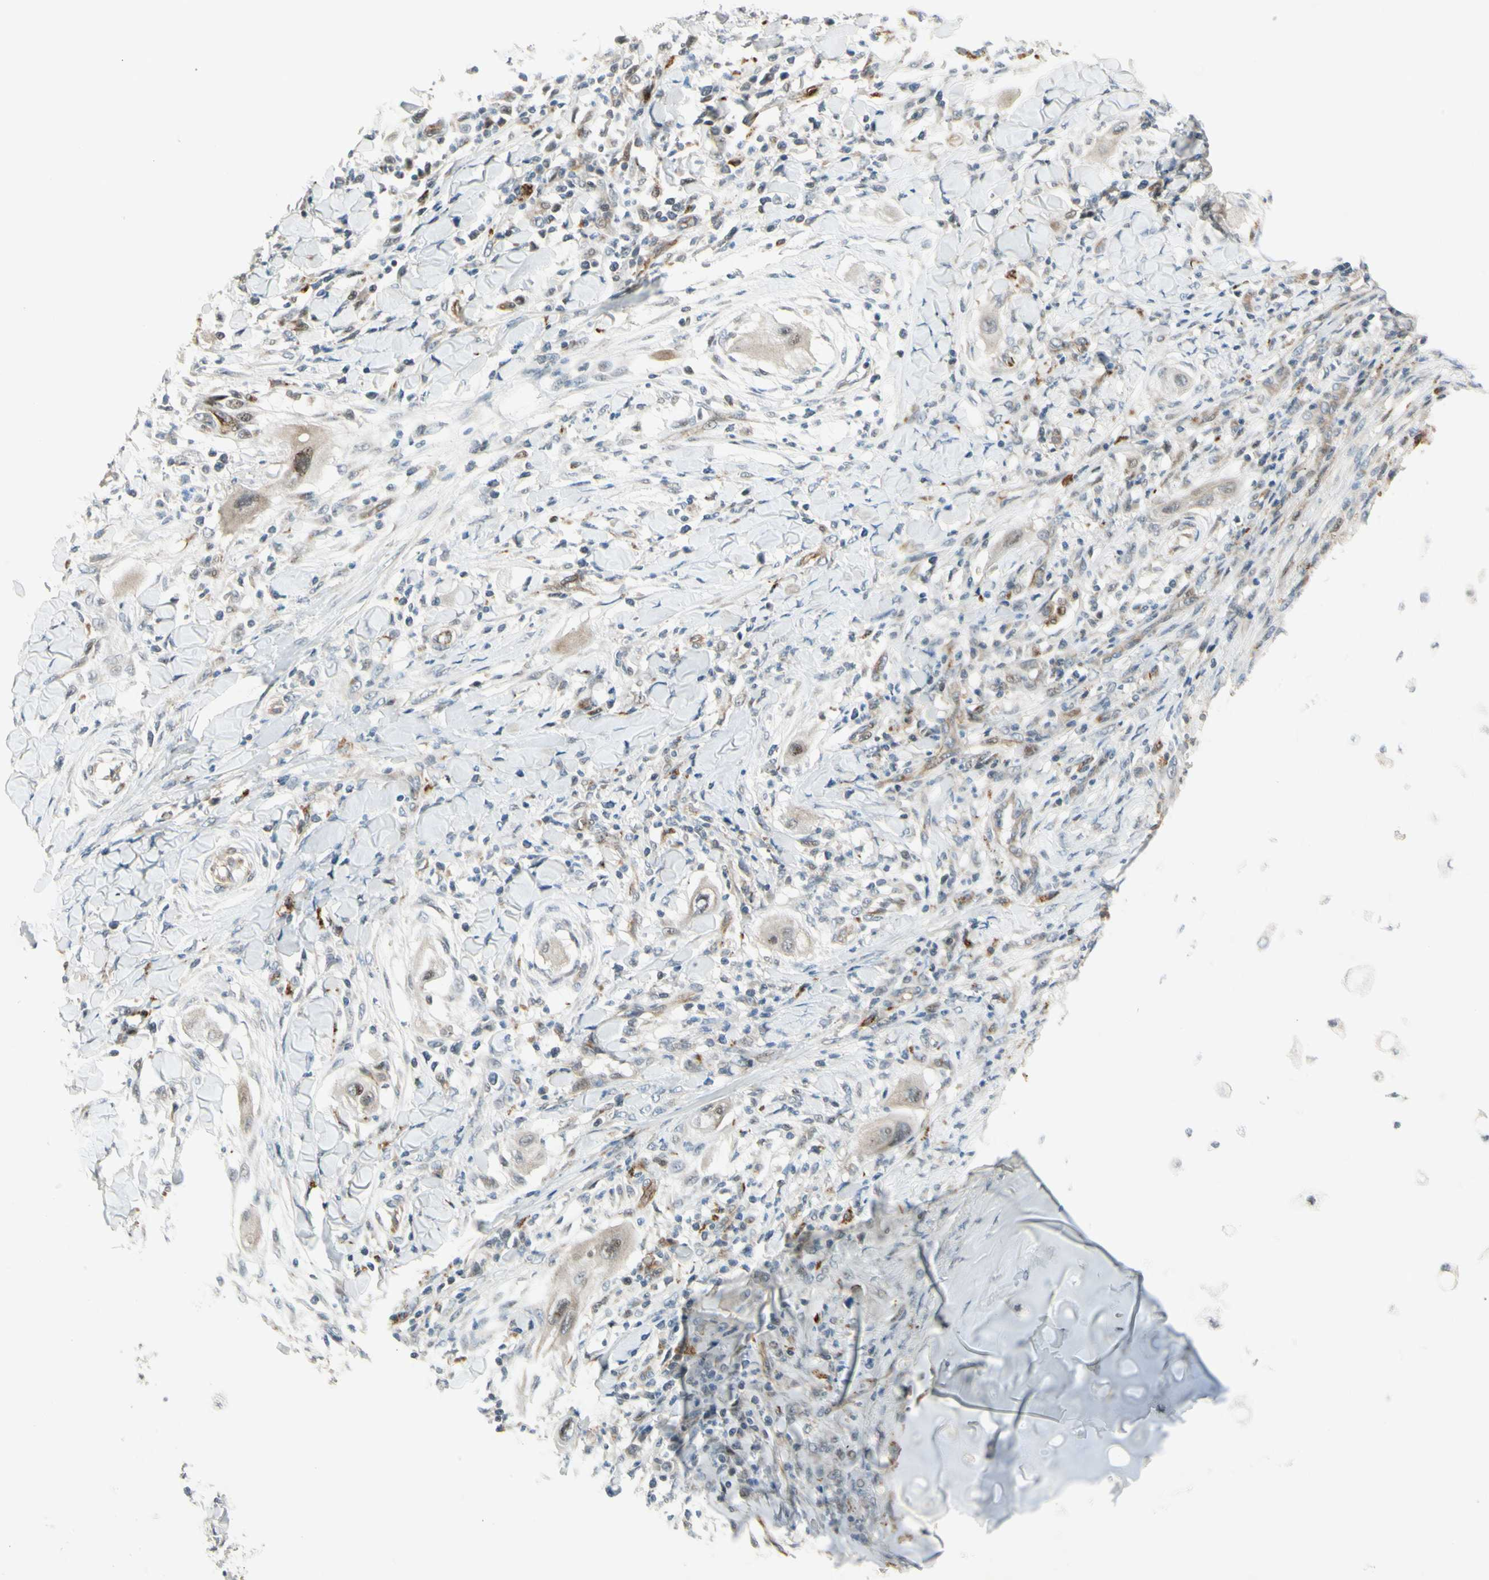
{"staining": {"intensity": "negative", "quantity": "none", "location": "none"}, "tissue": "lung cancer", "cell_type": "Tumor cells", "image_type": "cancer", "snomed": [{"axis": "morphology", "description": "Squamous cell carcinoma, NOS"}, {"axis": "topography", "description": "Lung"}], "caption": "Tumor cells are negative for brown protein staining in squamous cell carcinoma (lung). The staining is performed using DAB brown chromogen with nuclei counter-stained in using hematoxylin.", "gene": "NDFIP1", "patient": {"sex": "female", "age": 47}}